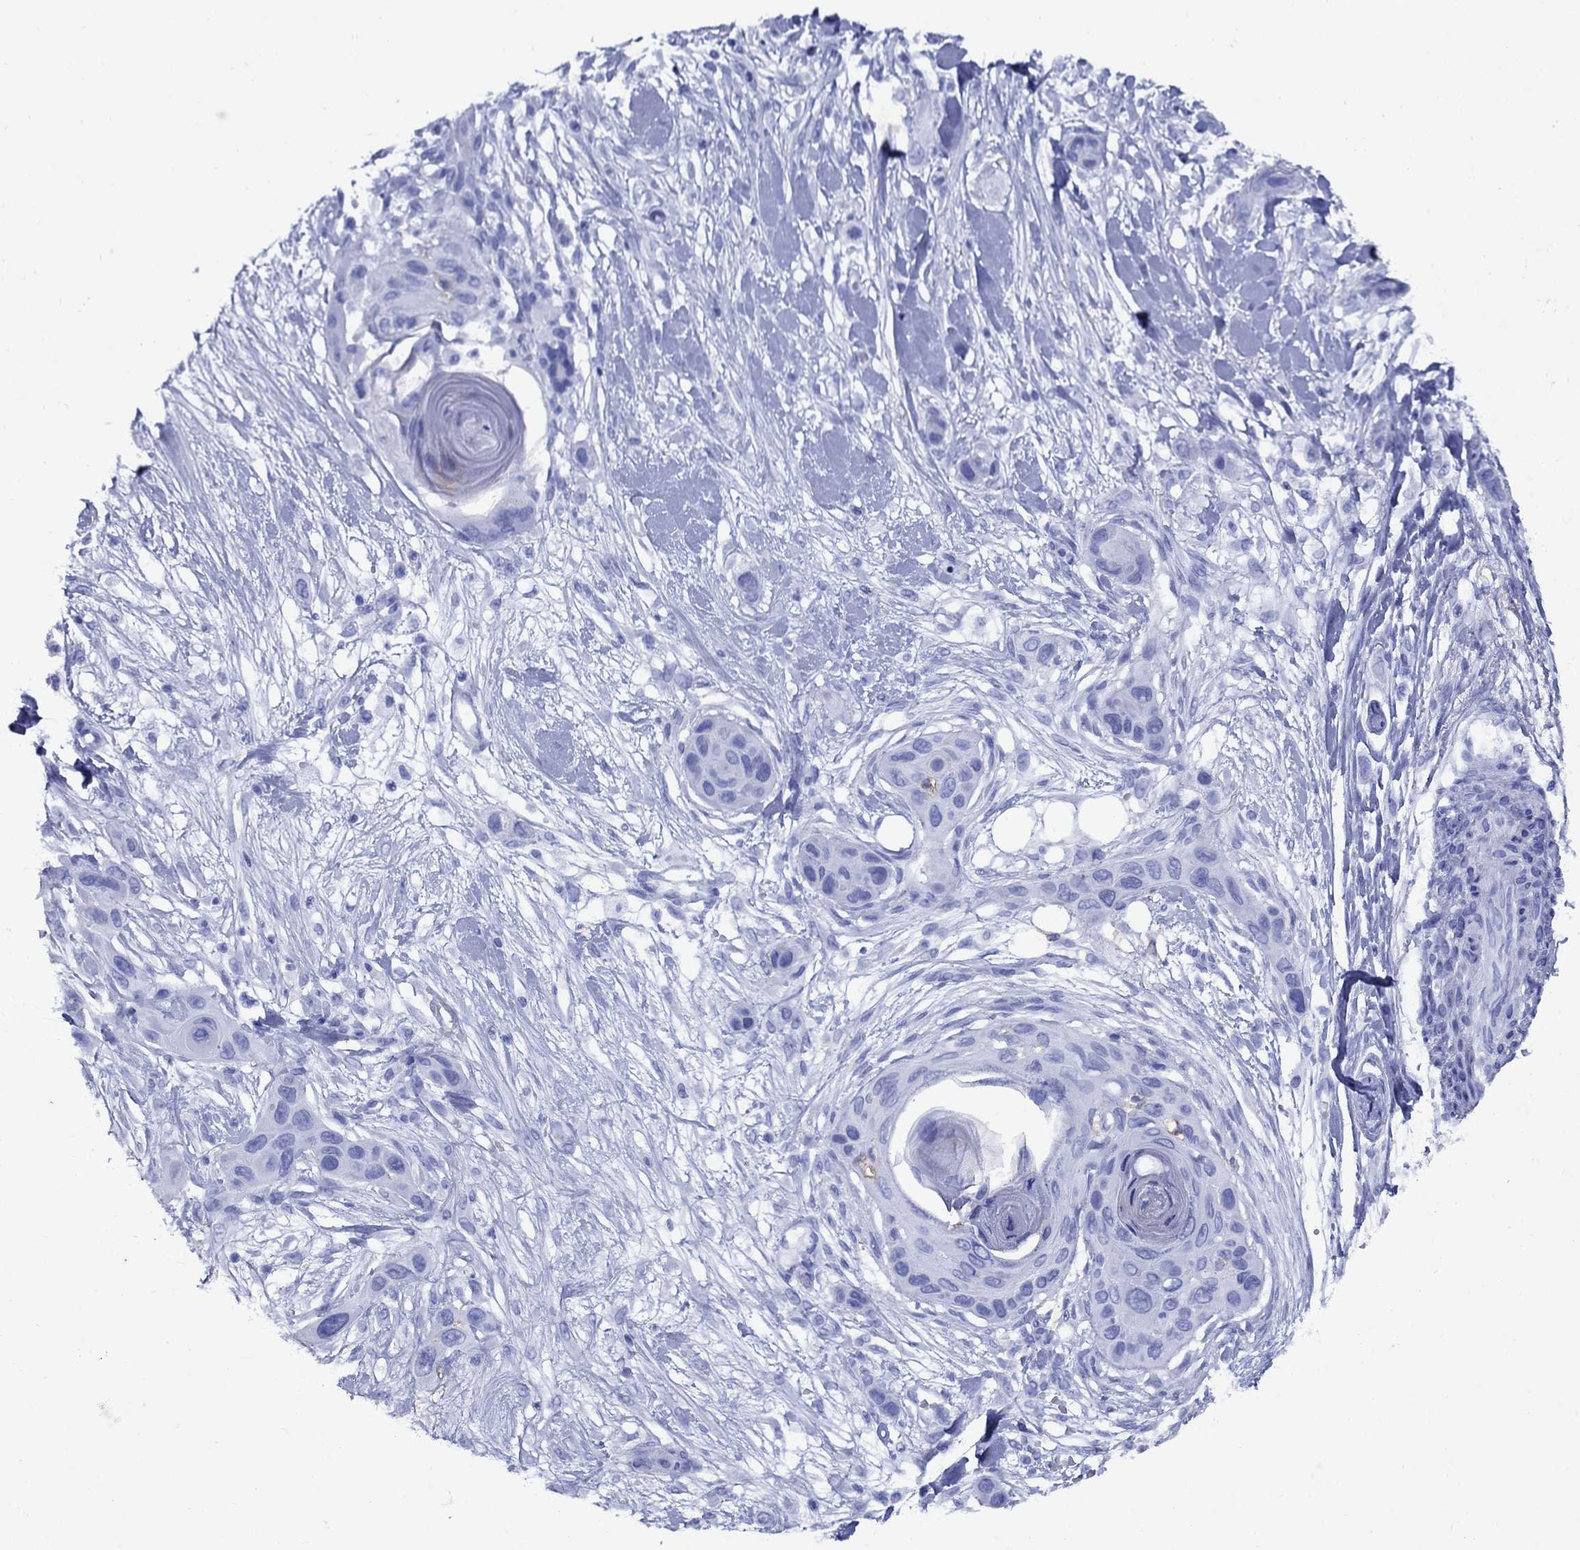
{"staining": {"intensity": "negative", "quantity": "none", "location": "none"}, "tissue": "skin cancer", "cell_type": "Tumor cells", "image_type": "cancer", "snomed": [{"axis": "morphology", "description": "Squamous cell carcinoma, NOS"}, {"axis": "topography", "description": "Skin"}], "caption": "This micrograph is of skin cancer (squamous cell carcinoma) stained with immunohistochemistry to label a protein in brown with the nuclei are counter-stained blue. There is no positivity in tumor cells. (DAB (3,3'-diaminobenzidine) immunohistochemistry visualized using brightfield microscopy, high magnification).", "gene": "CD1A", "patient": {"sex": "male", "age": 79}}